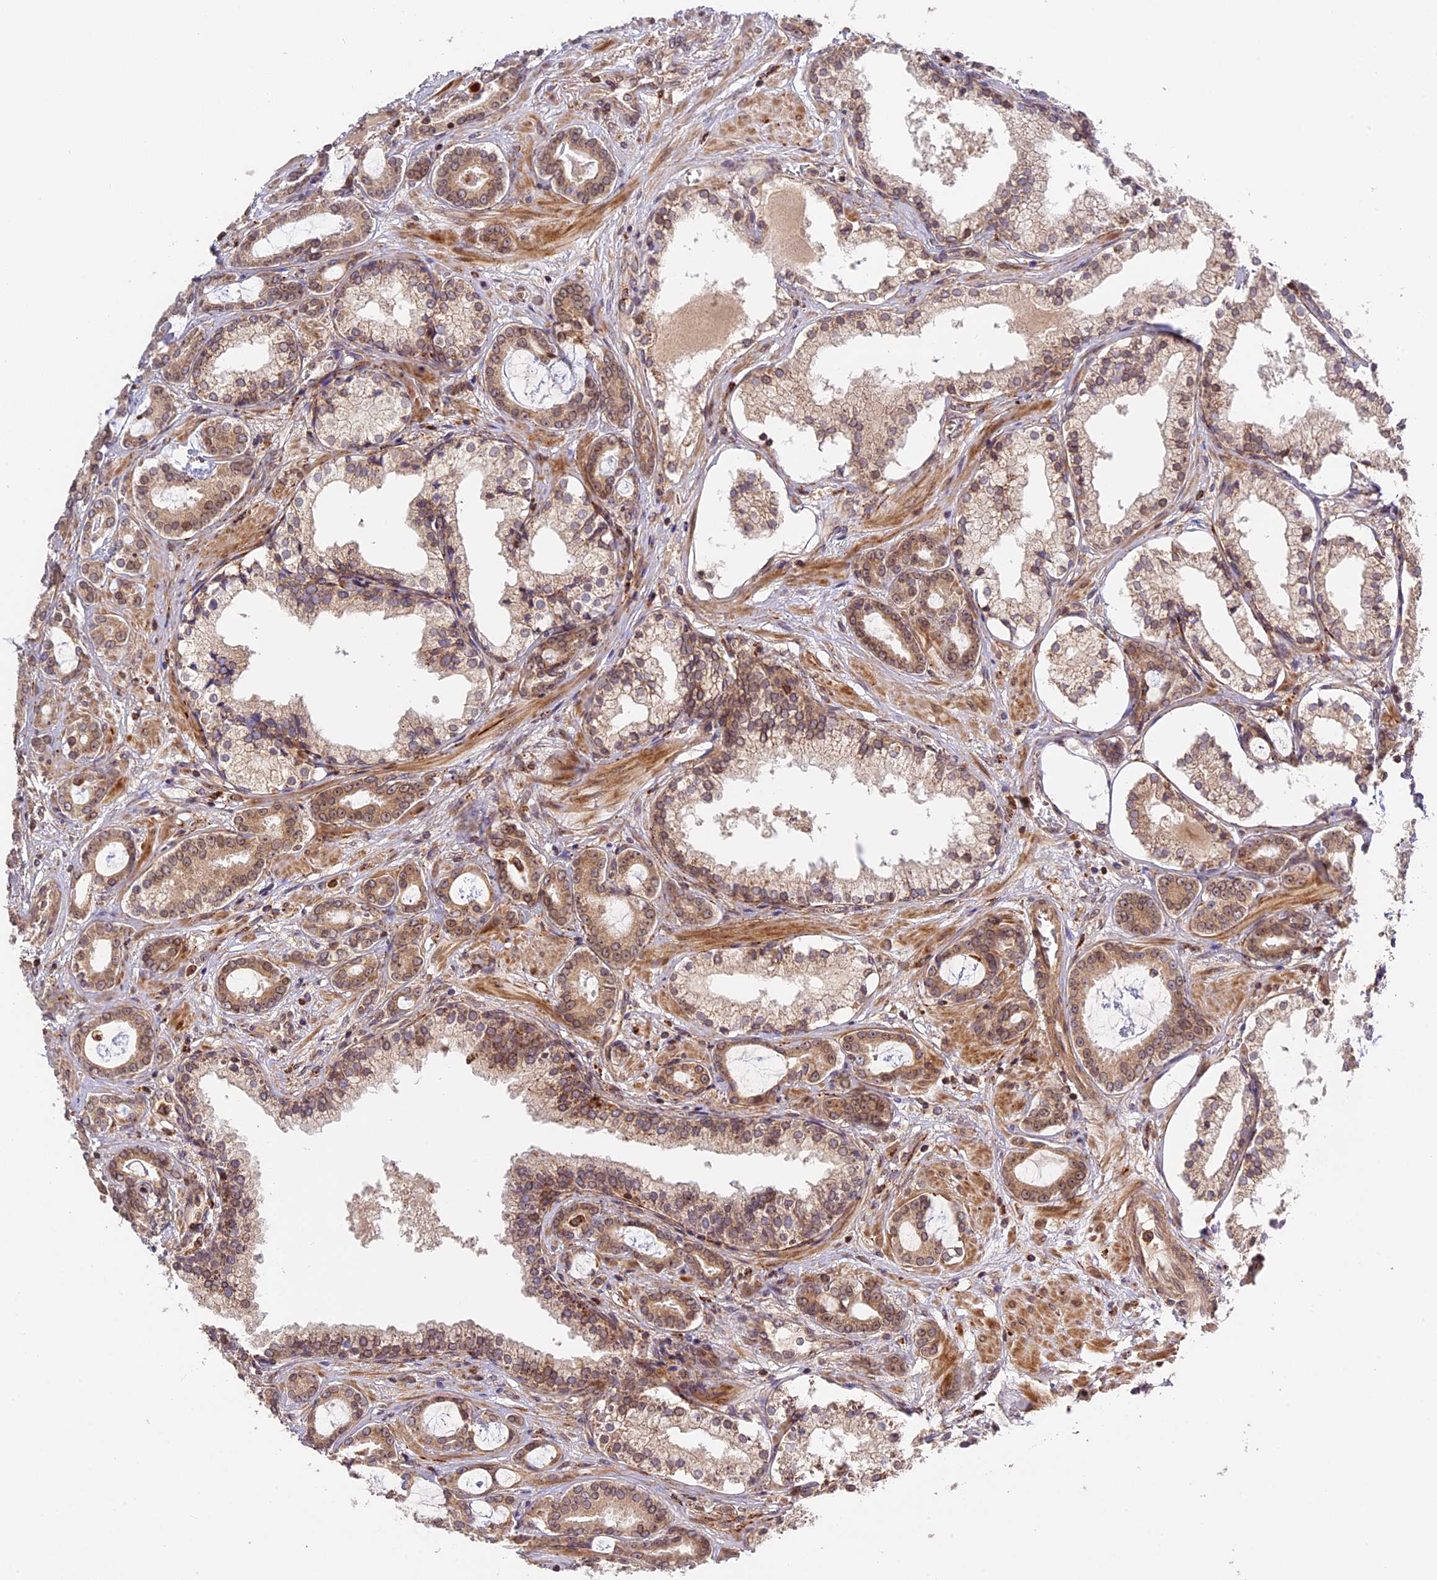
{"staining": {"intensity": "moderate", "quantity": "25%-75%", "location": "cytoplasmic/membranous,nuclear"}, "tissue": "prostate cancer", "cell_type": "Tumor cells", "image_type": "cancer", "snomed": [{"axis": "morphology", "description": "Adenocarcinoma, High grade"}, {"axis": "topography", "description": "Prostate"}], "caption": "Prostate high-grade adenocarcinoma stained for a protein reveals moderate cytoplasmic/membranous and nuclear positivity in tumor cells.", "gene": "DGKH", "patient": {"sex": "male", "age": 58}}